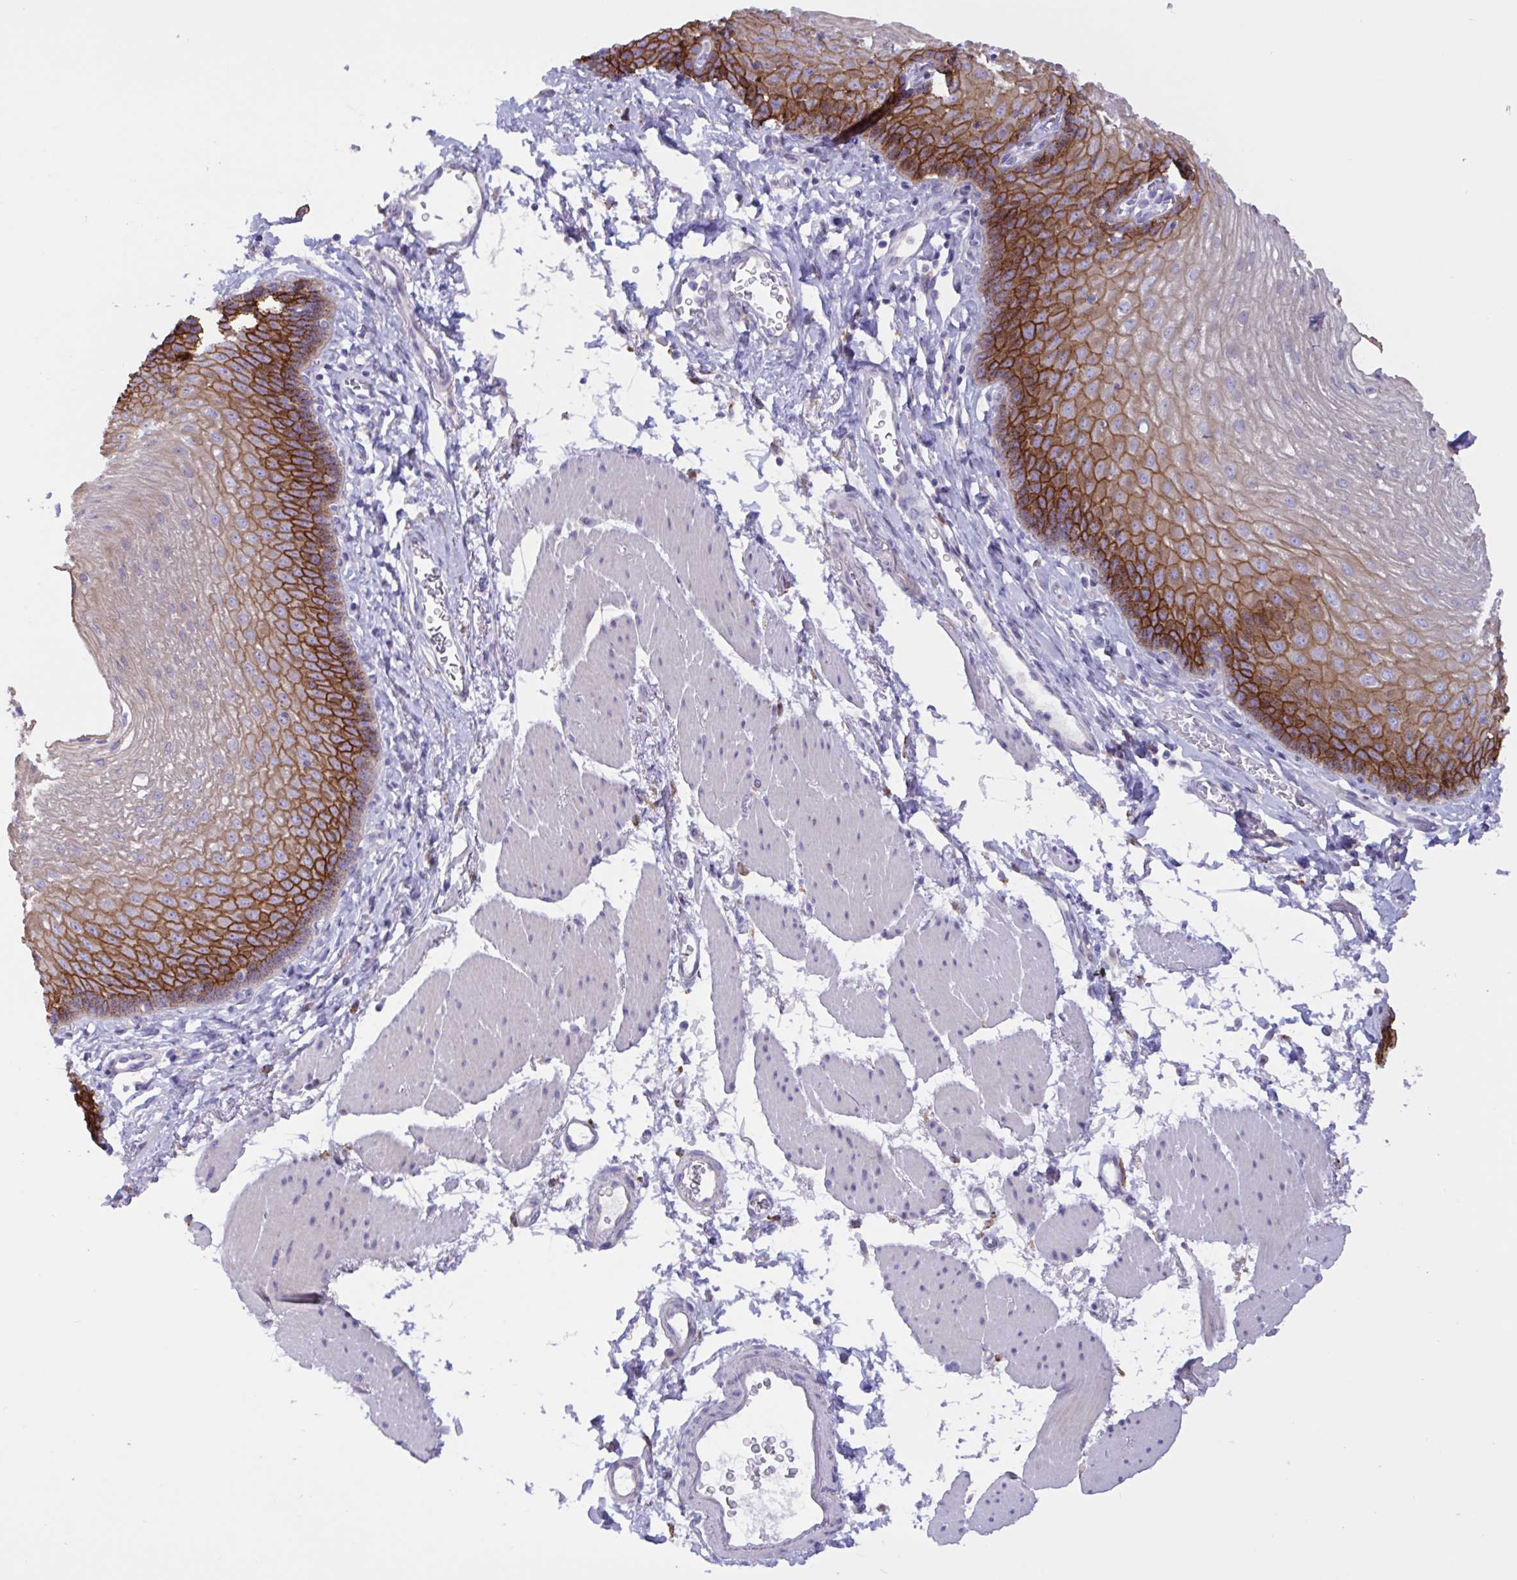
{"staining": {"intensity": "strong", "quantity": ">75%", "location": "cytoplasmic/membranous"}, "tissue": "esophagus", "cell_type": "Squamous epithelial cells", "image_type": "normal", "snomed": [{"axis": "morphology", "description": "Normal tissue, NOS"}, {"axis": "topography", "description": "Esophagus"}], "caption": "The immunohistochemical stain labels strong cytoplasmic/membranous staining in squamous epithelial cells of benign esophagus. (DAB IHC with brightfield microscopy, high magnification).", "gene": "DSC3", "patient": {"sex": "female", "age": 81}}